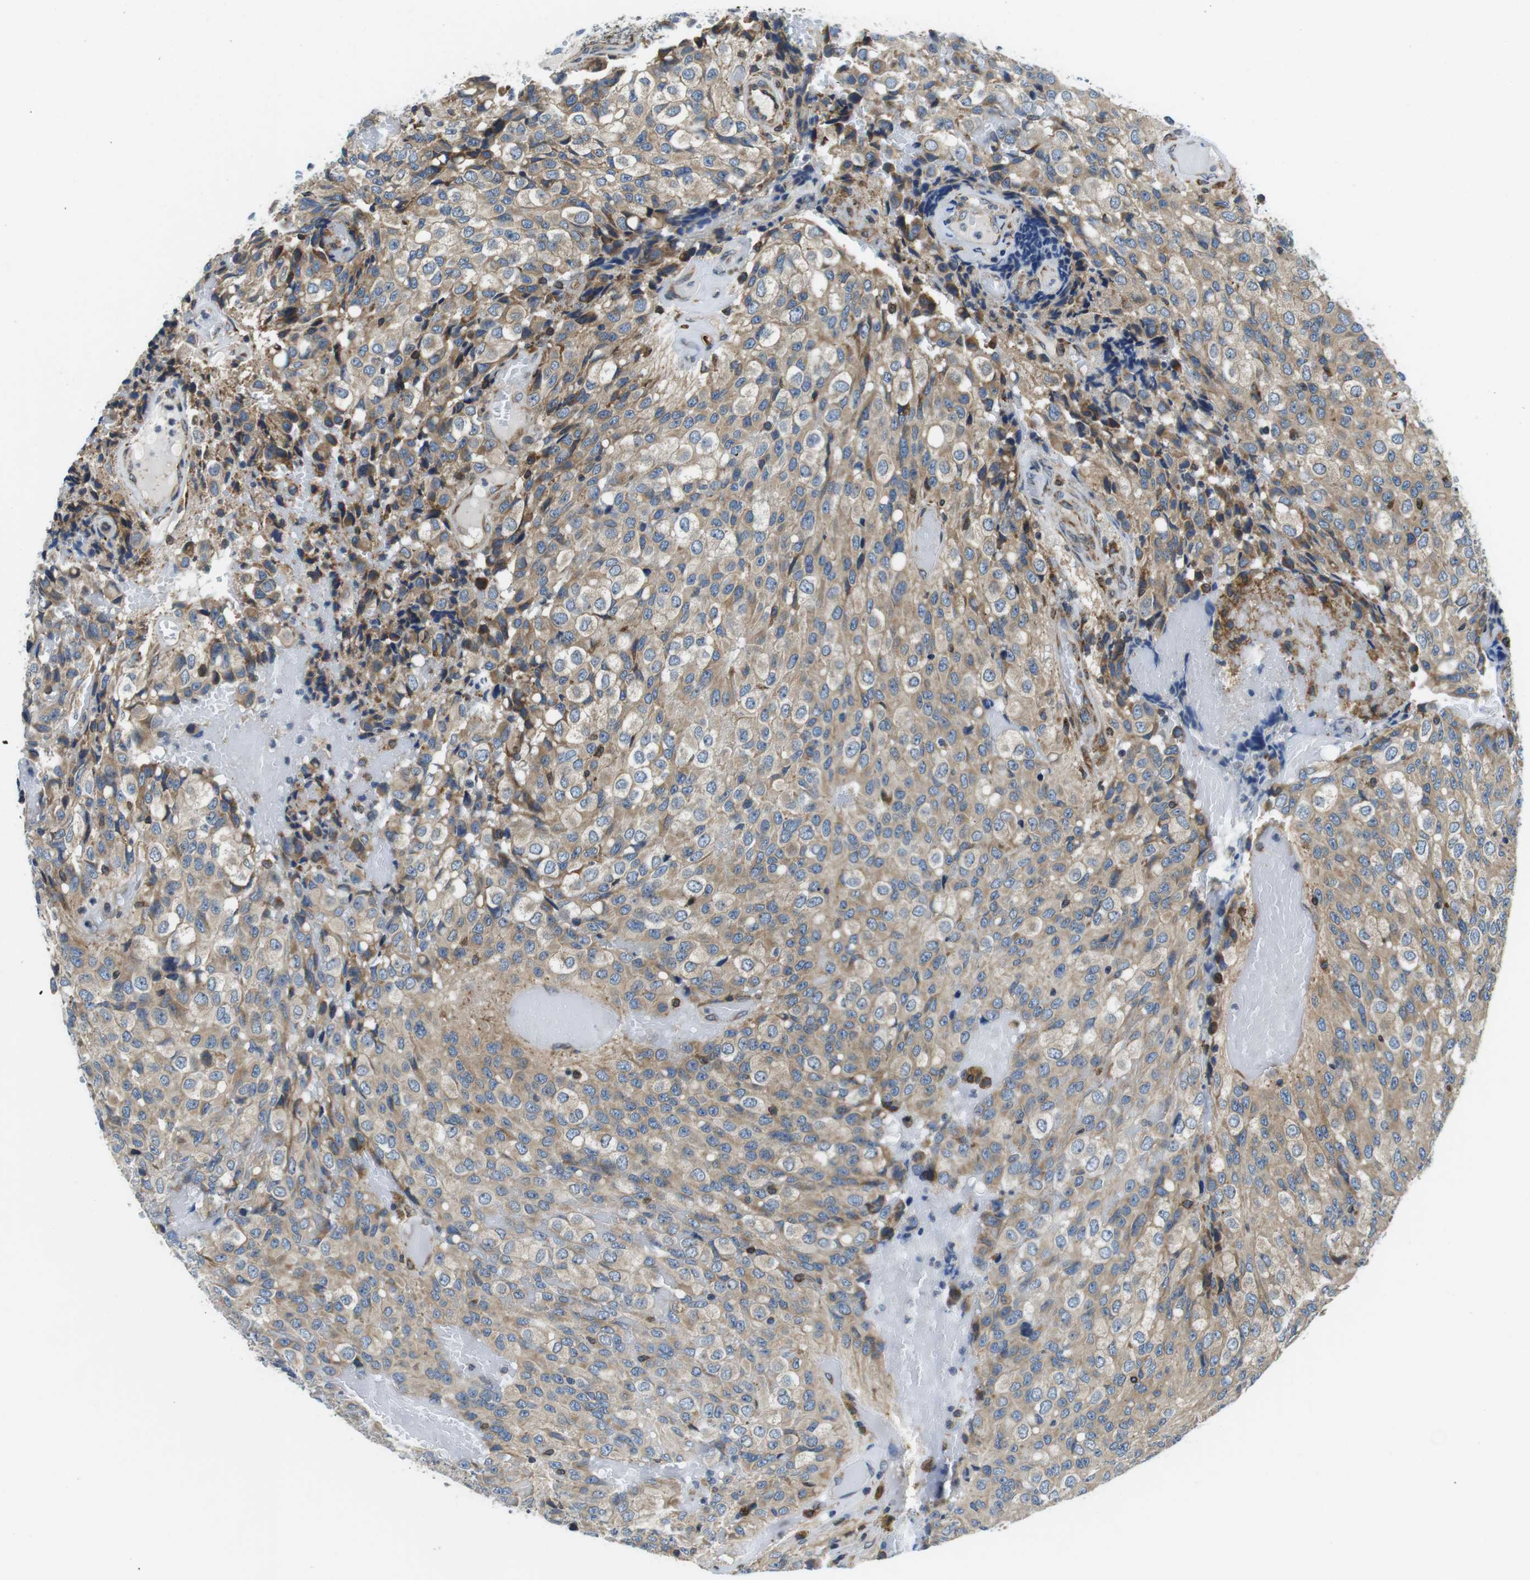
{"staining": {"intensity": "weak", "quantity": ">75%", "location": "cytoplasmic/membranous"}, "tissue": "glioma", "cell_type": "Tumor cells", "image_type": "cancer", "snomed": [{"axis": "morphology", "description": "Glioma, malignant, High grade"}, {"axis": "topography", "description": "Brain"}], "caption": "This is an image of IHC staining of glioma, which shows weak expression in the cytoplasmic/membranous of tumor cells.", "gene": "UGGT1", "patient": {"sex": "male", "age": 32}}